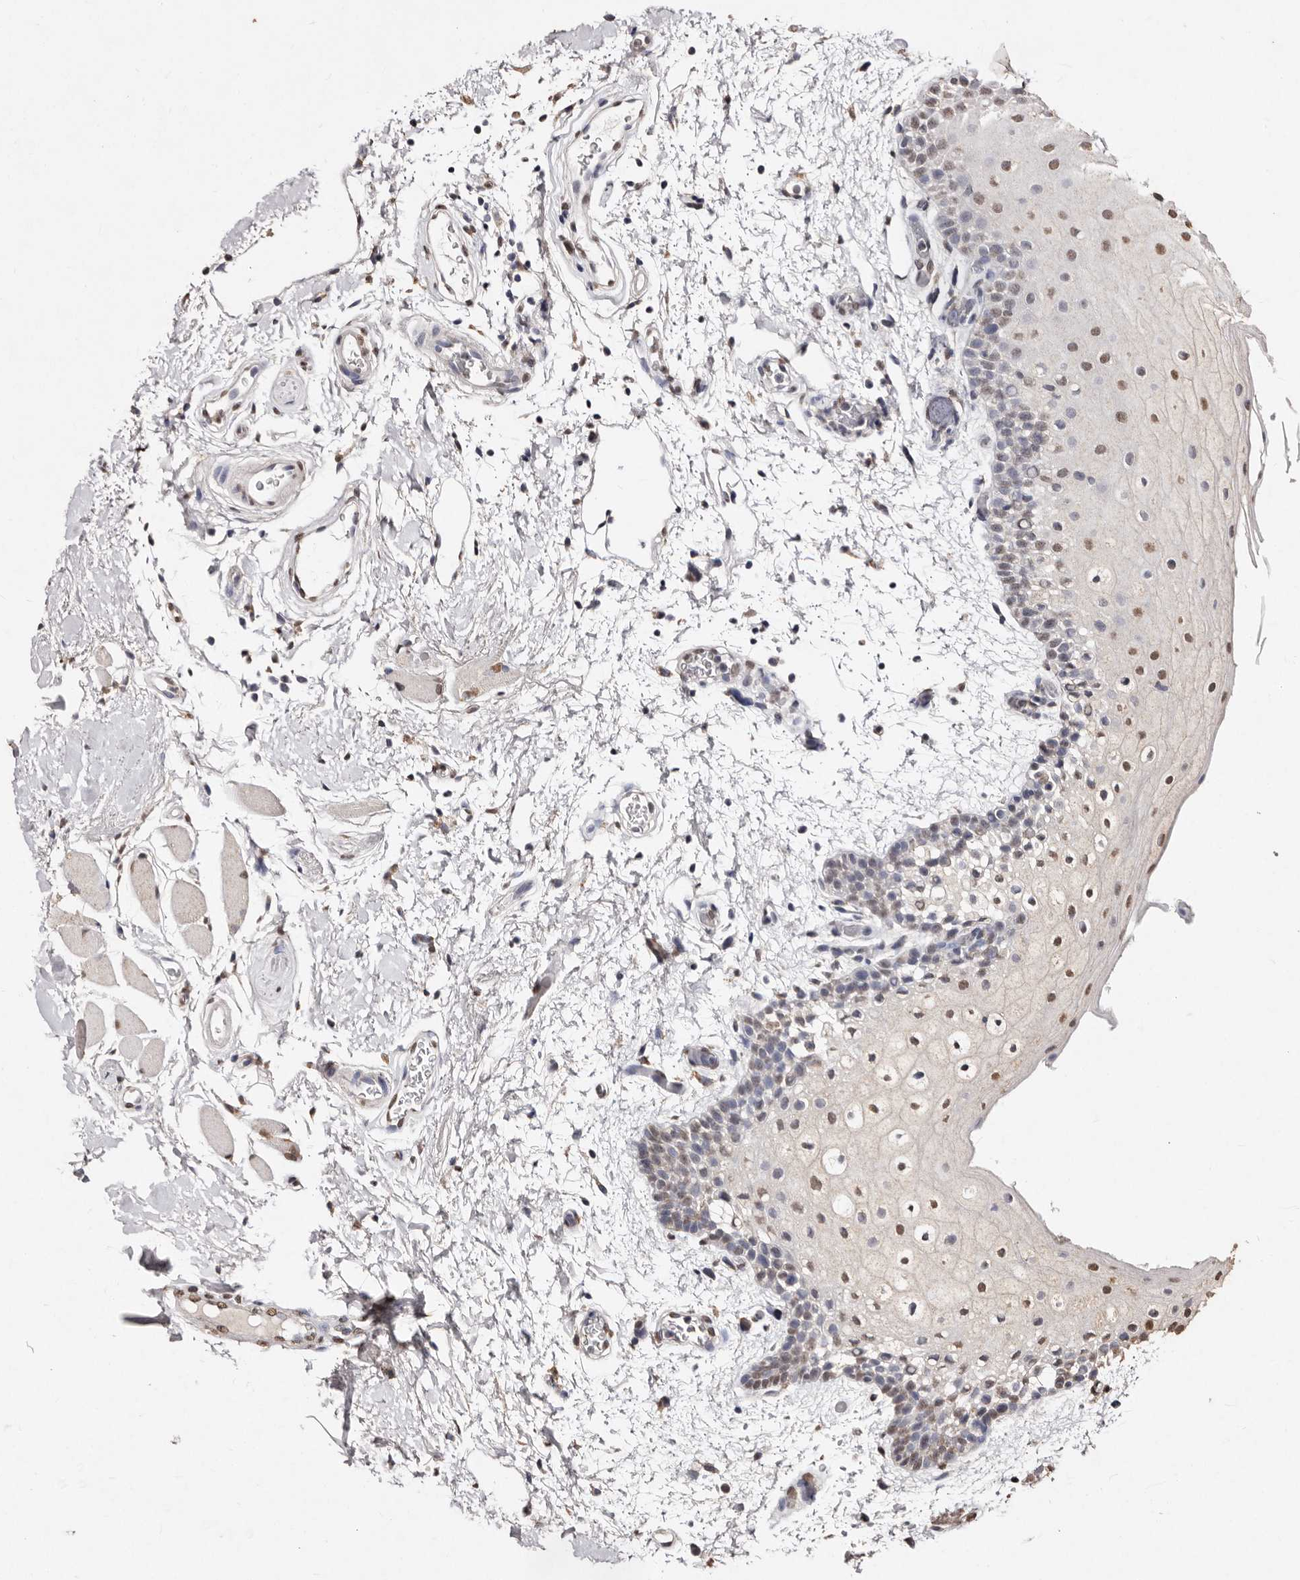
{"staining": {"intensity": "moderate", "quantity": "25%-75%", "location": "nuclear"}, "tissue": "oral mucosa", "cell_type": "Squamous epithelial cells", "image_type": "normal", "snomed": [{"axis": "morphology", "description": "Normal tissue, NOS"}, {"axis": "topography", "description": "Oral tissue"}], "caption": "Unremarkable oral mucosa exhibits moderate nuclear expression in approximately 25%-75% of squamous epithelial cells, visualized by immunohistochemistry. The staining was performed using DAB (3,3'-diaminobenzidine), with brown indicating positive protein expression. Nuclei are stained blue with hematoxylin.", "gene": "ERBB4", "patient": {"sex": "male", "age": 62}}